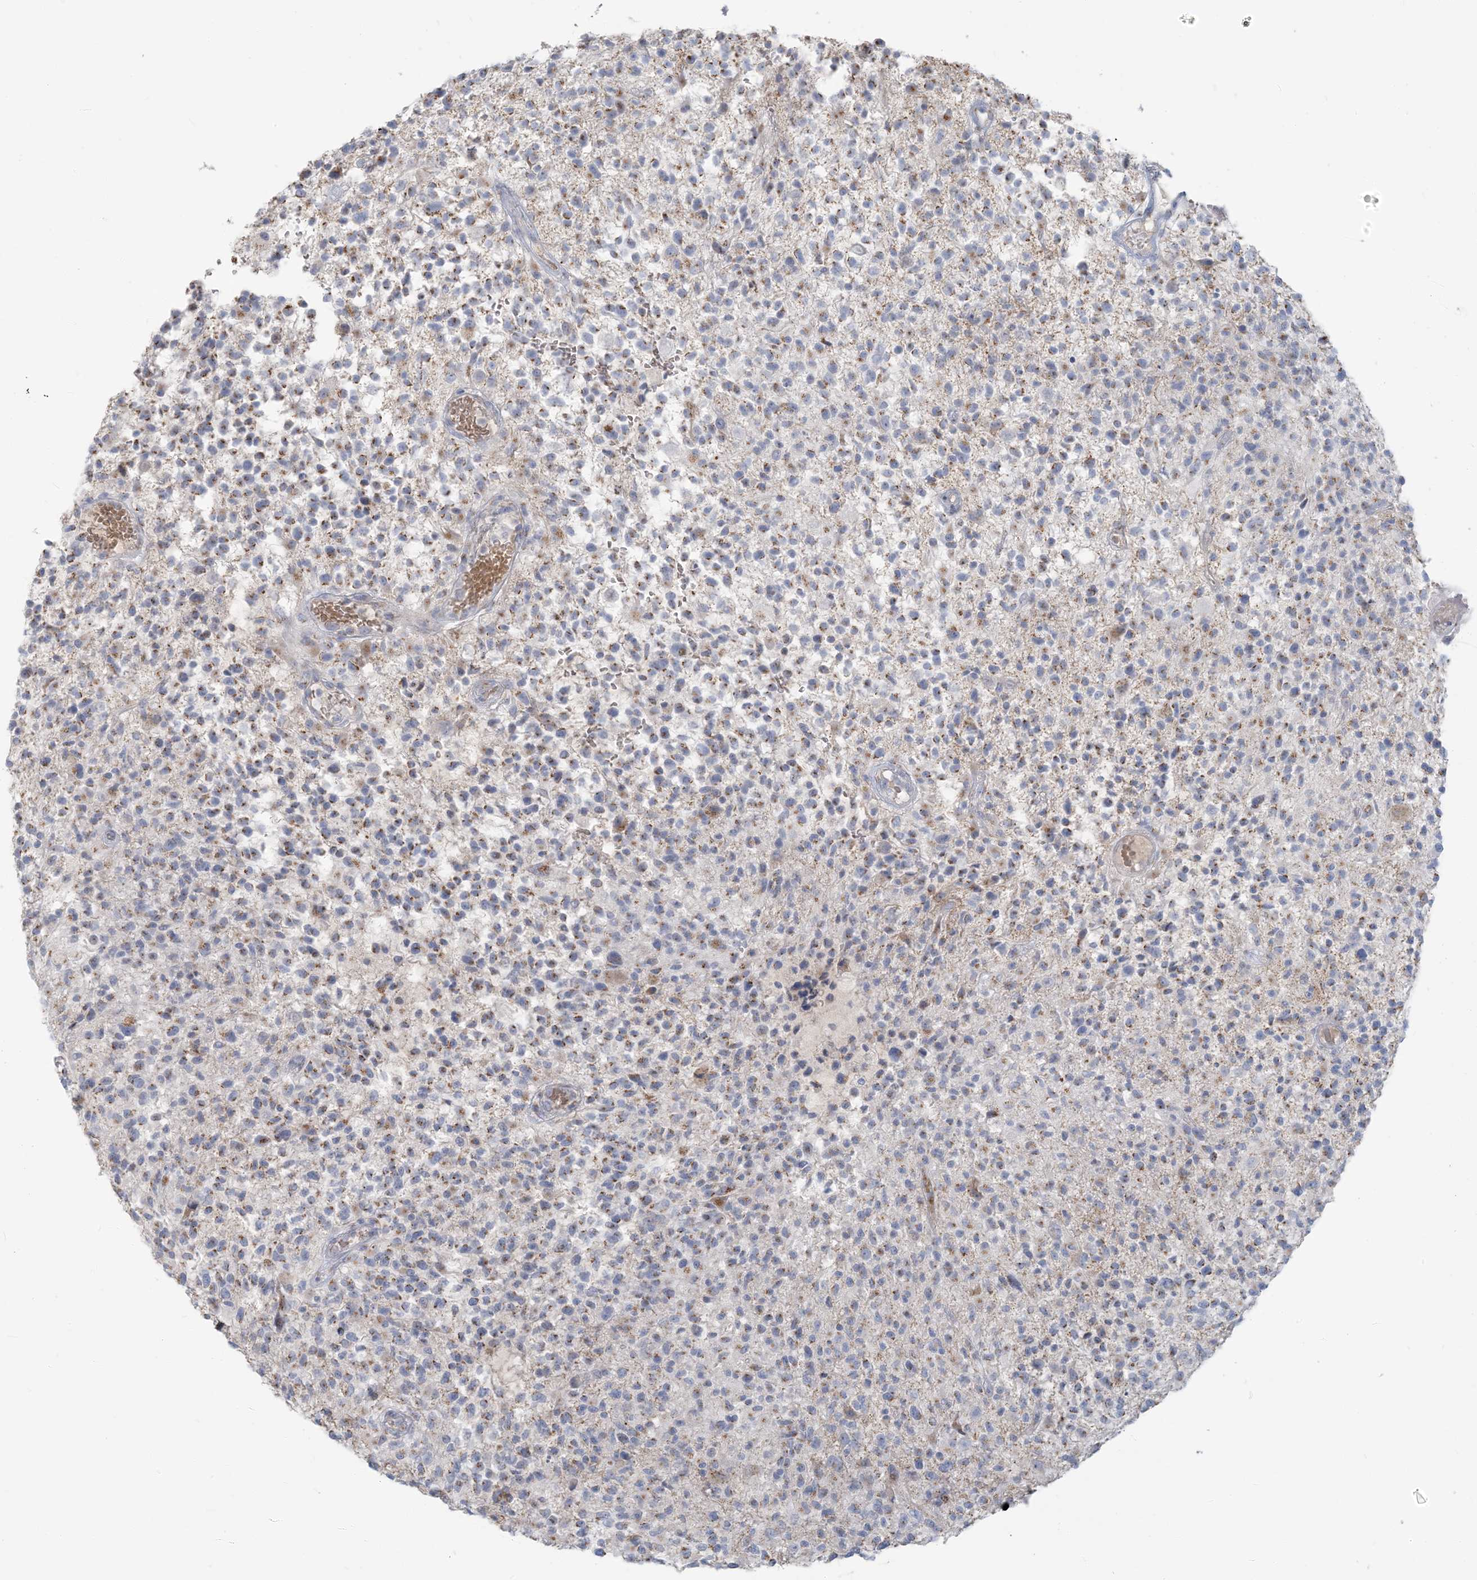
{"staining": {"intensity": "weak", "quantity": "25%-75%", "location": "cytoplasmic/membranous"}, "tissue": "glioma", "cell_type": "Tumor cells", "image_type": "cancer", "snomed": [{"axis": "morphology", "description": "Glioma, malignant, High grade"}, {"axis": "morphology", "description": "Glioblastoma, NOS"}, {"axis": "topography", "description": "Brain"}], "caption": "A brown stain labels weak cytoplasmic/membranous expression of a protein in malignant glioma (high-grade) tumor cells.", "gene": "SCML1", "patient": {"sex": "male", "age": 60}}